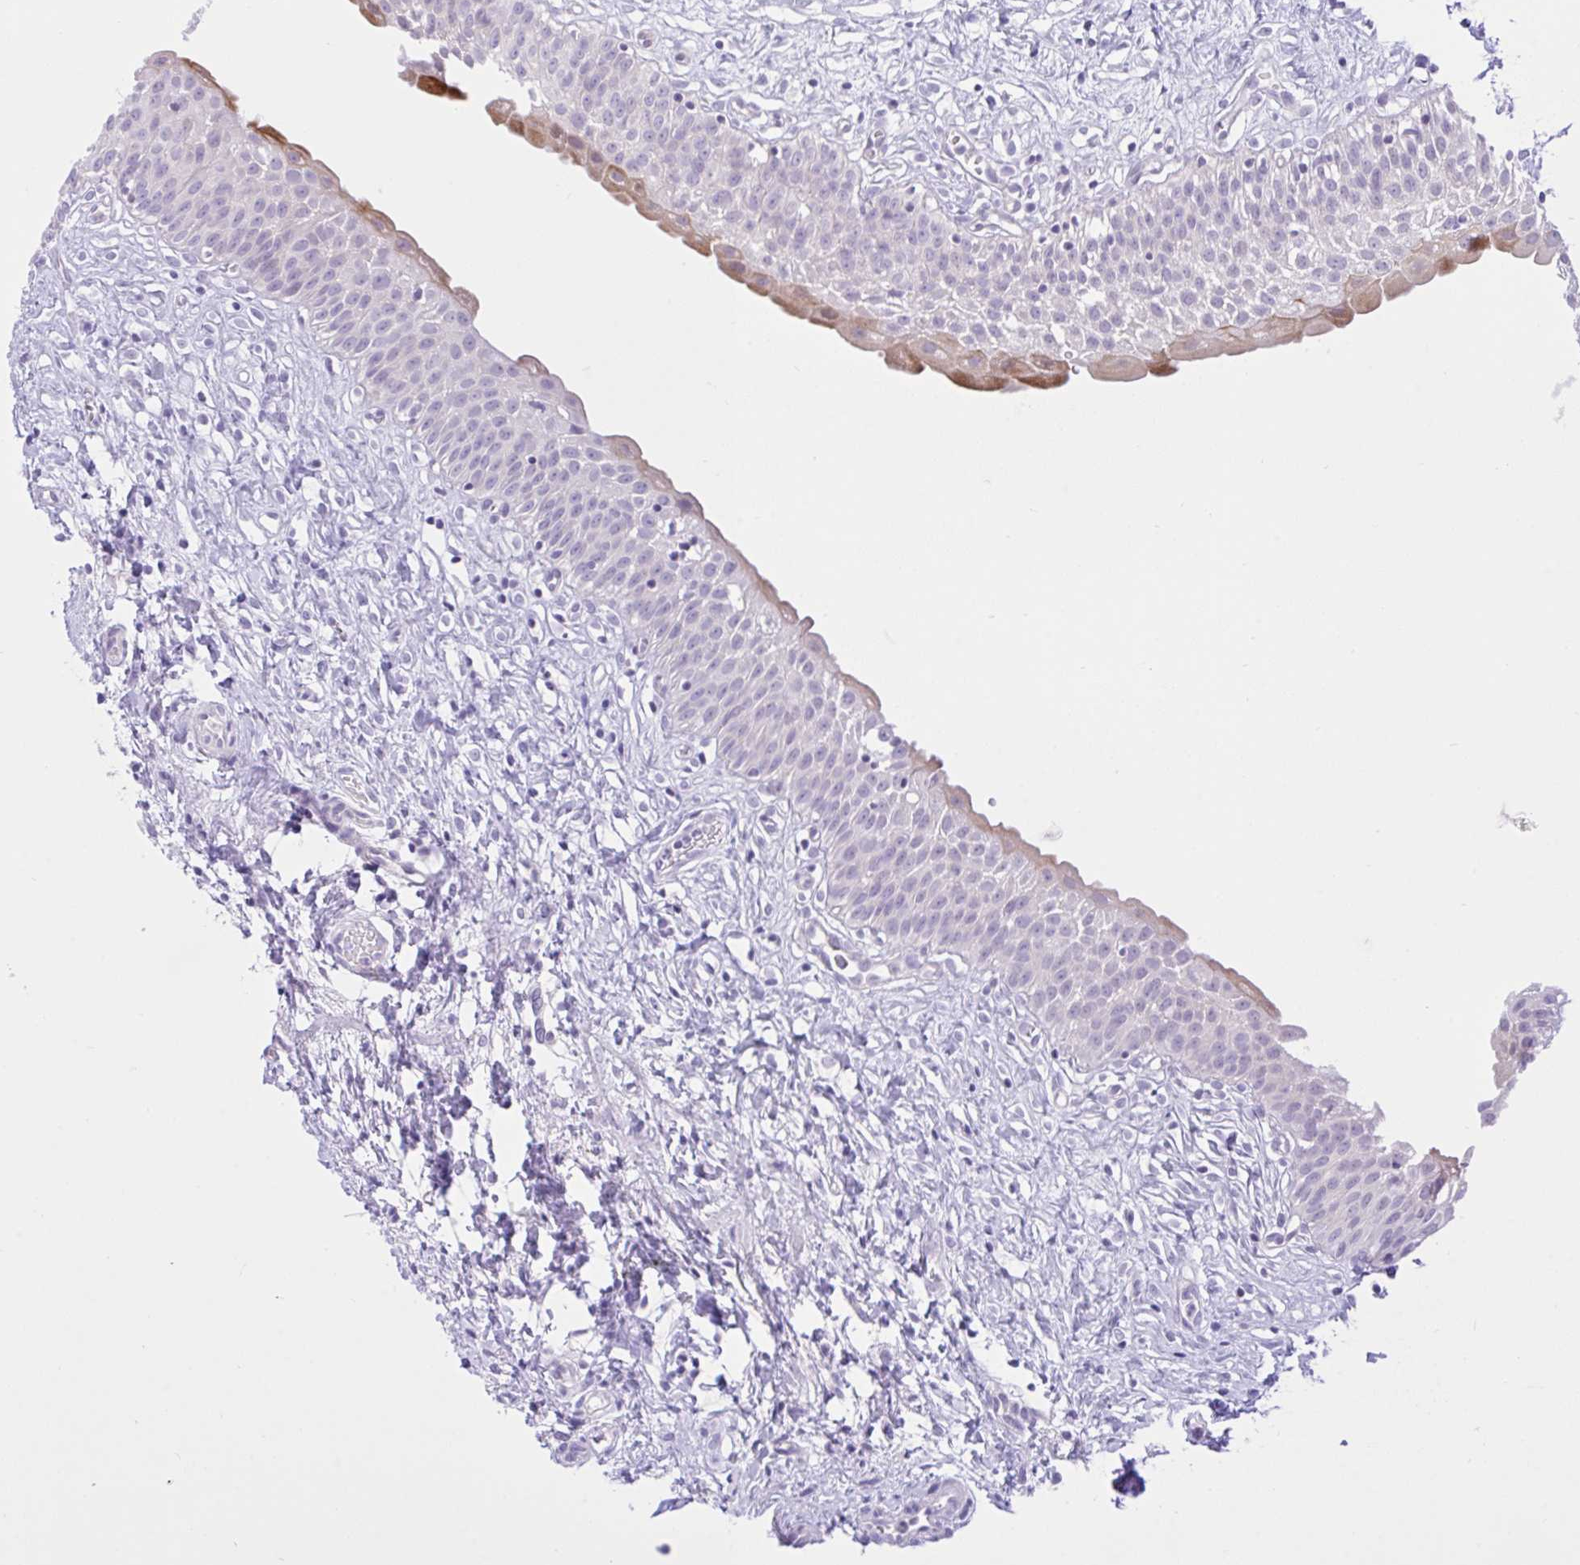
{"staining": {"intensity": "weak", "quantity": "<25%", "location": "cytoplasmic/membranous"}, "tissue": "urinary bladder", "cell_type": "Urothelial cells", "image_type": "normal", "snomed": [{"axis": "morphology", "description": "Normal tissue, NOS"}, {"axis": "topography", "description": "Urinary bladder"}], "caption": "A high-resolution histopathology image shows immunohistochemistry staining of unremarkable urinary bladder, which displays no significant staining in urothelial cells. (Stains: DAB IHC with hematoxylin counter stain, Microscopy: brightfield microscopy at high magnification).", "gene": "ZNF101", "patient": {"sex": "male", "age": 51}}